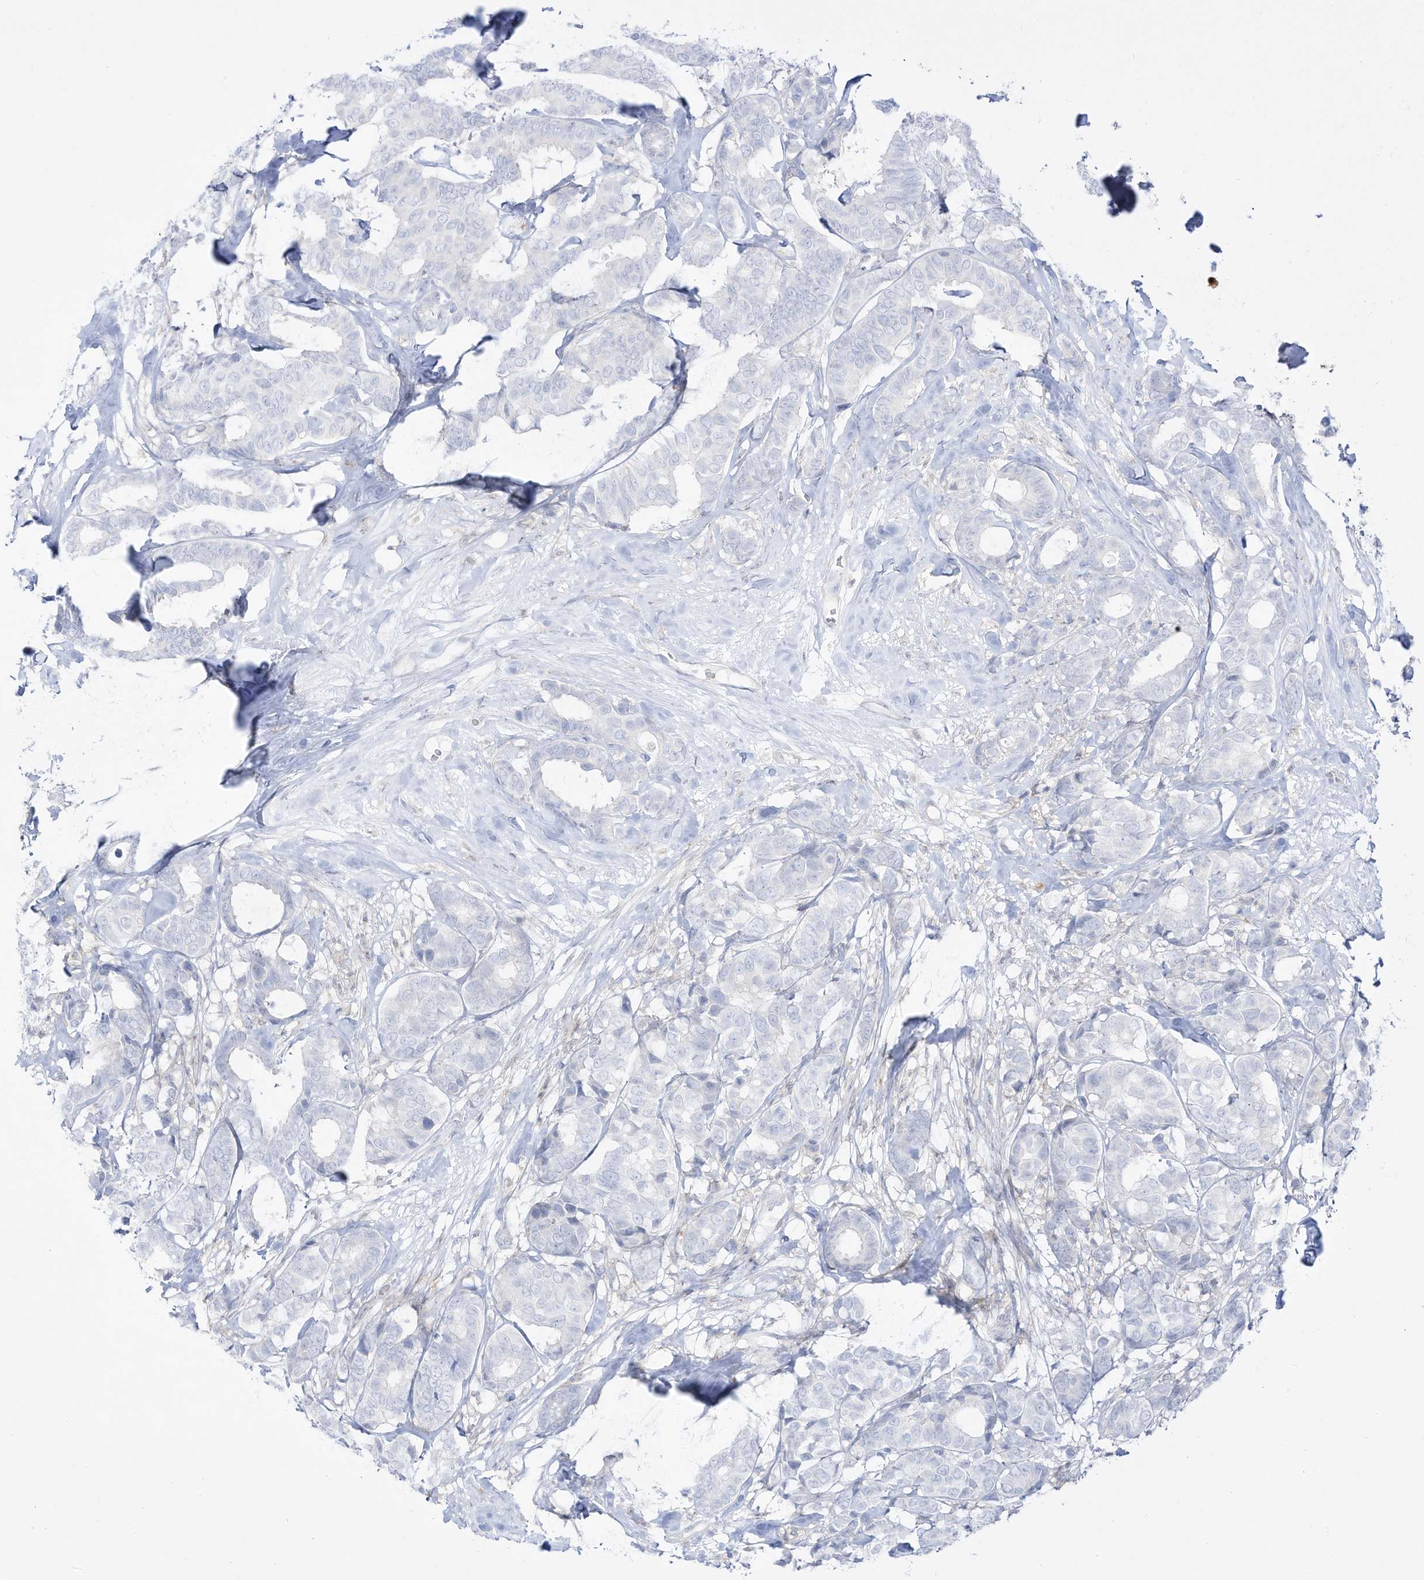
{"staining": {"intensity": "negative", "quantity": "none", "location": "none"}, "tissue": "breast cancer", "cell_type": "Tumor cells", "image_type": "cancer", "snomed": [{"axis": "morphology", "description": "Duct carcinoma"}, {"axis": "topography", "description": "Breast"}], "caption": "Protein analysis of breast cancer (infiltrating ductal carcinoma) displays no significant expression in tumor cells.", "gene": "DMKN", "patient": {"sex": "female", "age": 87}}